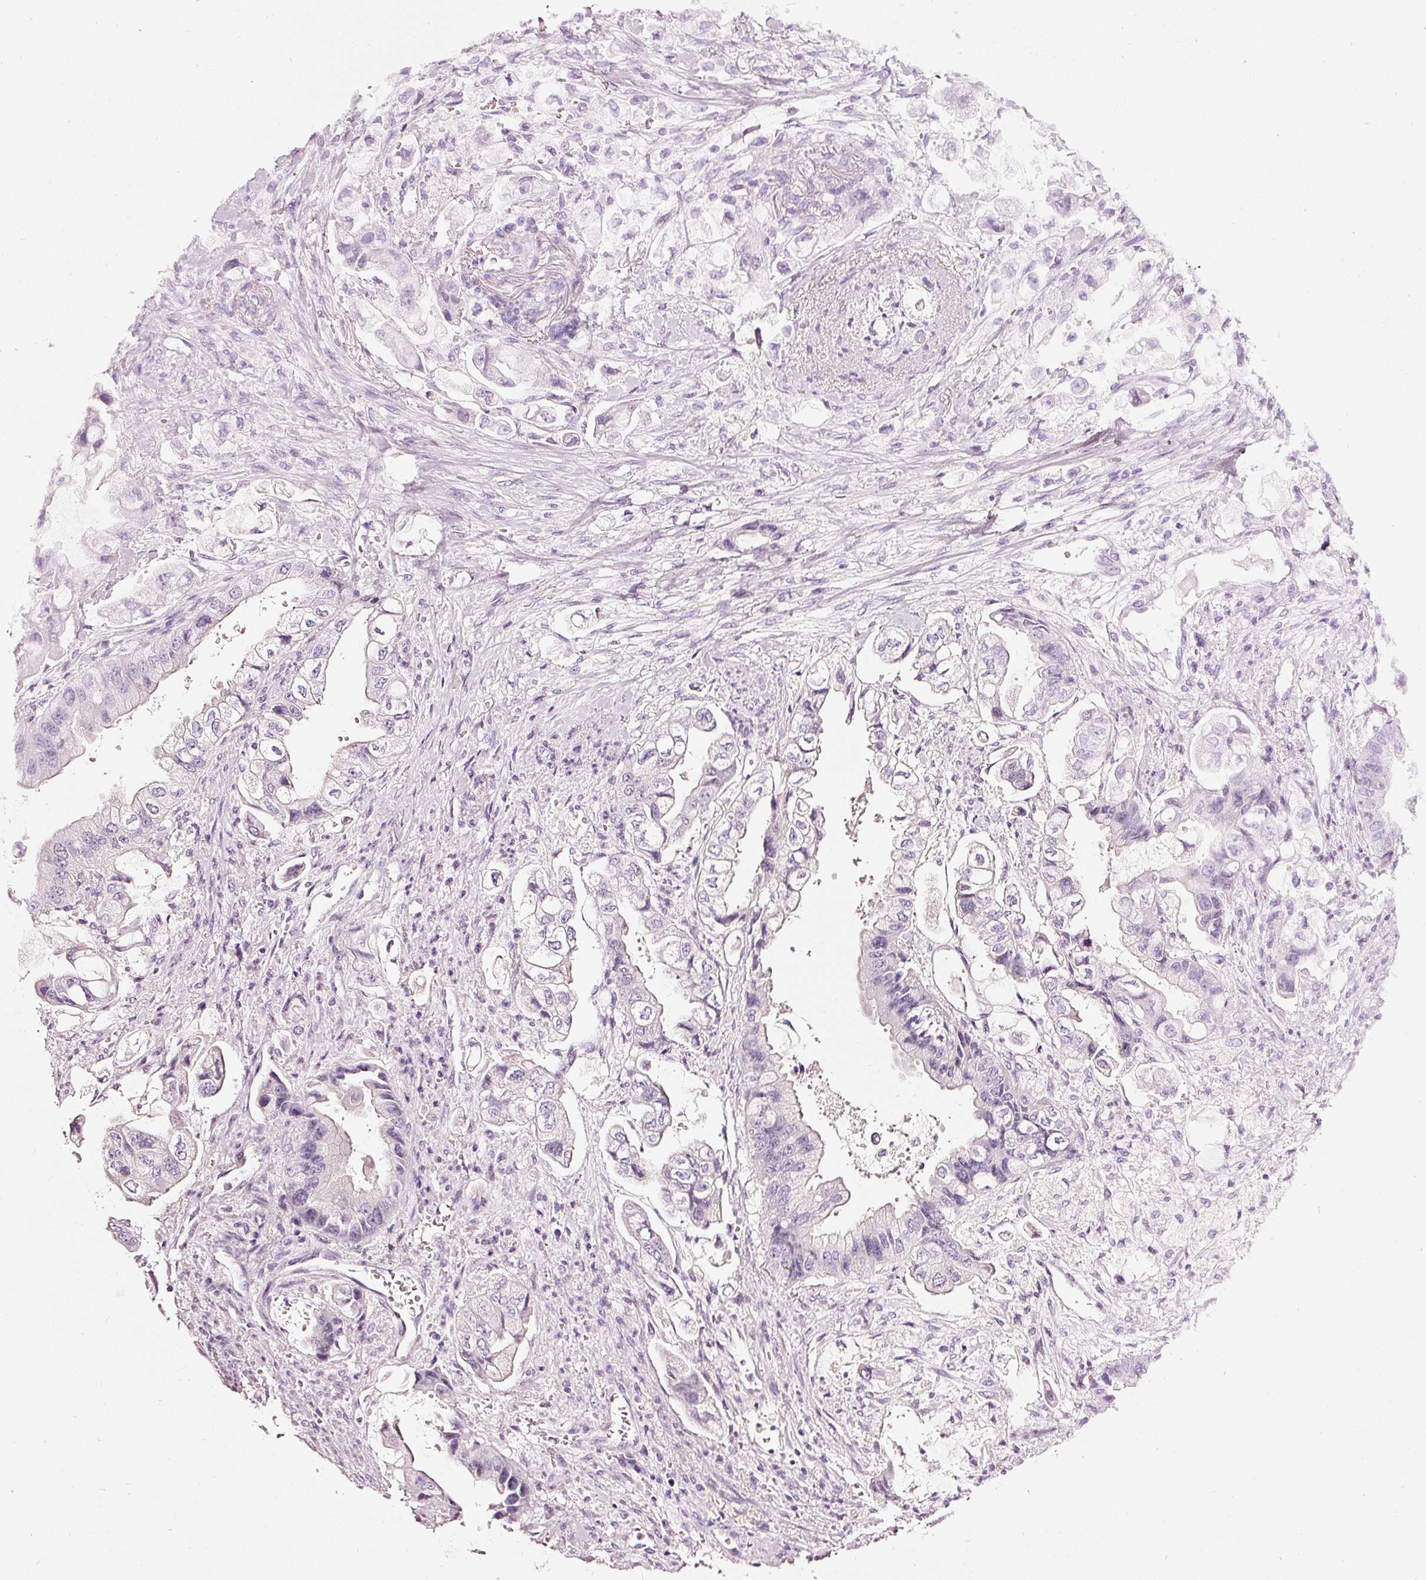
{"staining": {"intensity": "negative", "quantity": "none", "location": "none"}, "tissue": "stomach cancer", "cell_type": "Tumor cells", "image_type": "cancer", "snomed": [{"axis": "morphology", "description": "Adenocarcinoma, NOS"}, {"axis": "topography", "description": "Stomach"}], "caption": "A micrograph of adenocarcinoma (stomach) stained for a protein shows no brown staining in tumor cells. (DAB (3,3'-diaminobenzidine) immunohistochemistry, high magnification).", "gene": "CNP", "patient": {"sex": "male", "age": 62}}